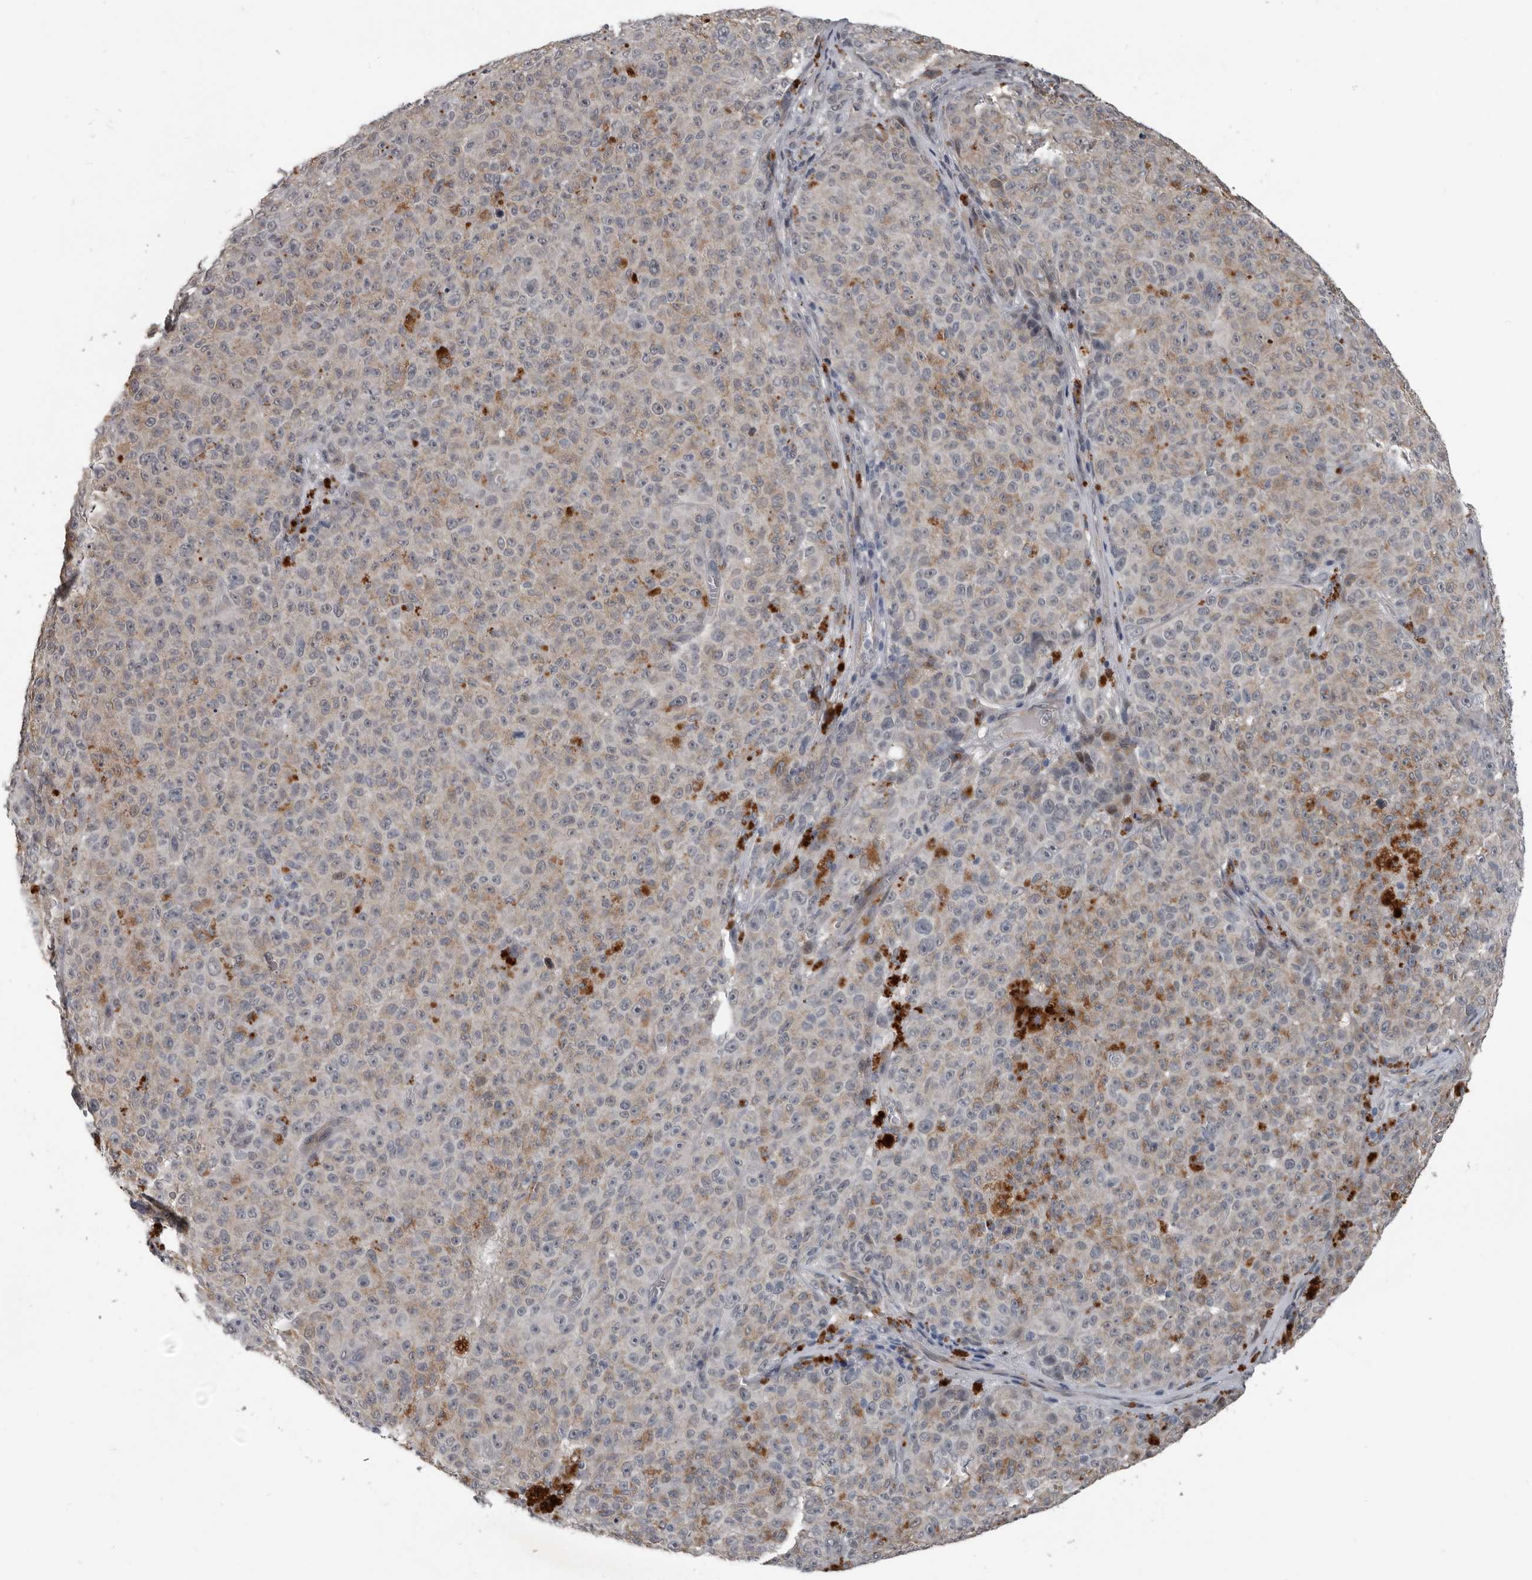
{"staining": {"intensity": "negative", "quantity": "none", "location": "none"}, "tissue": "melanoma", "cell_type": "Tumor cells", "image_type": "cancer", "snomed": [{"axis": "morphology", "description": "Malignant melanoma, NOS"}, {"axis": "topography", "description": "Skin"}], "caption": "Micrograph shows no protein positivity in tumor cells of melanoma tissue. Brightfield microscopy of IHC stained with DAB (brown) and hematoxylin (blue), captured at high magnification.", "gene": "C1orf216", "patient": {"sex": "female", "age": 82}}